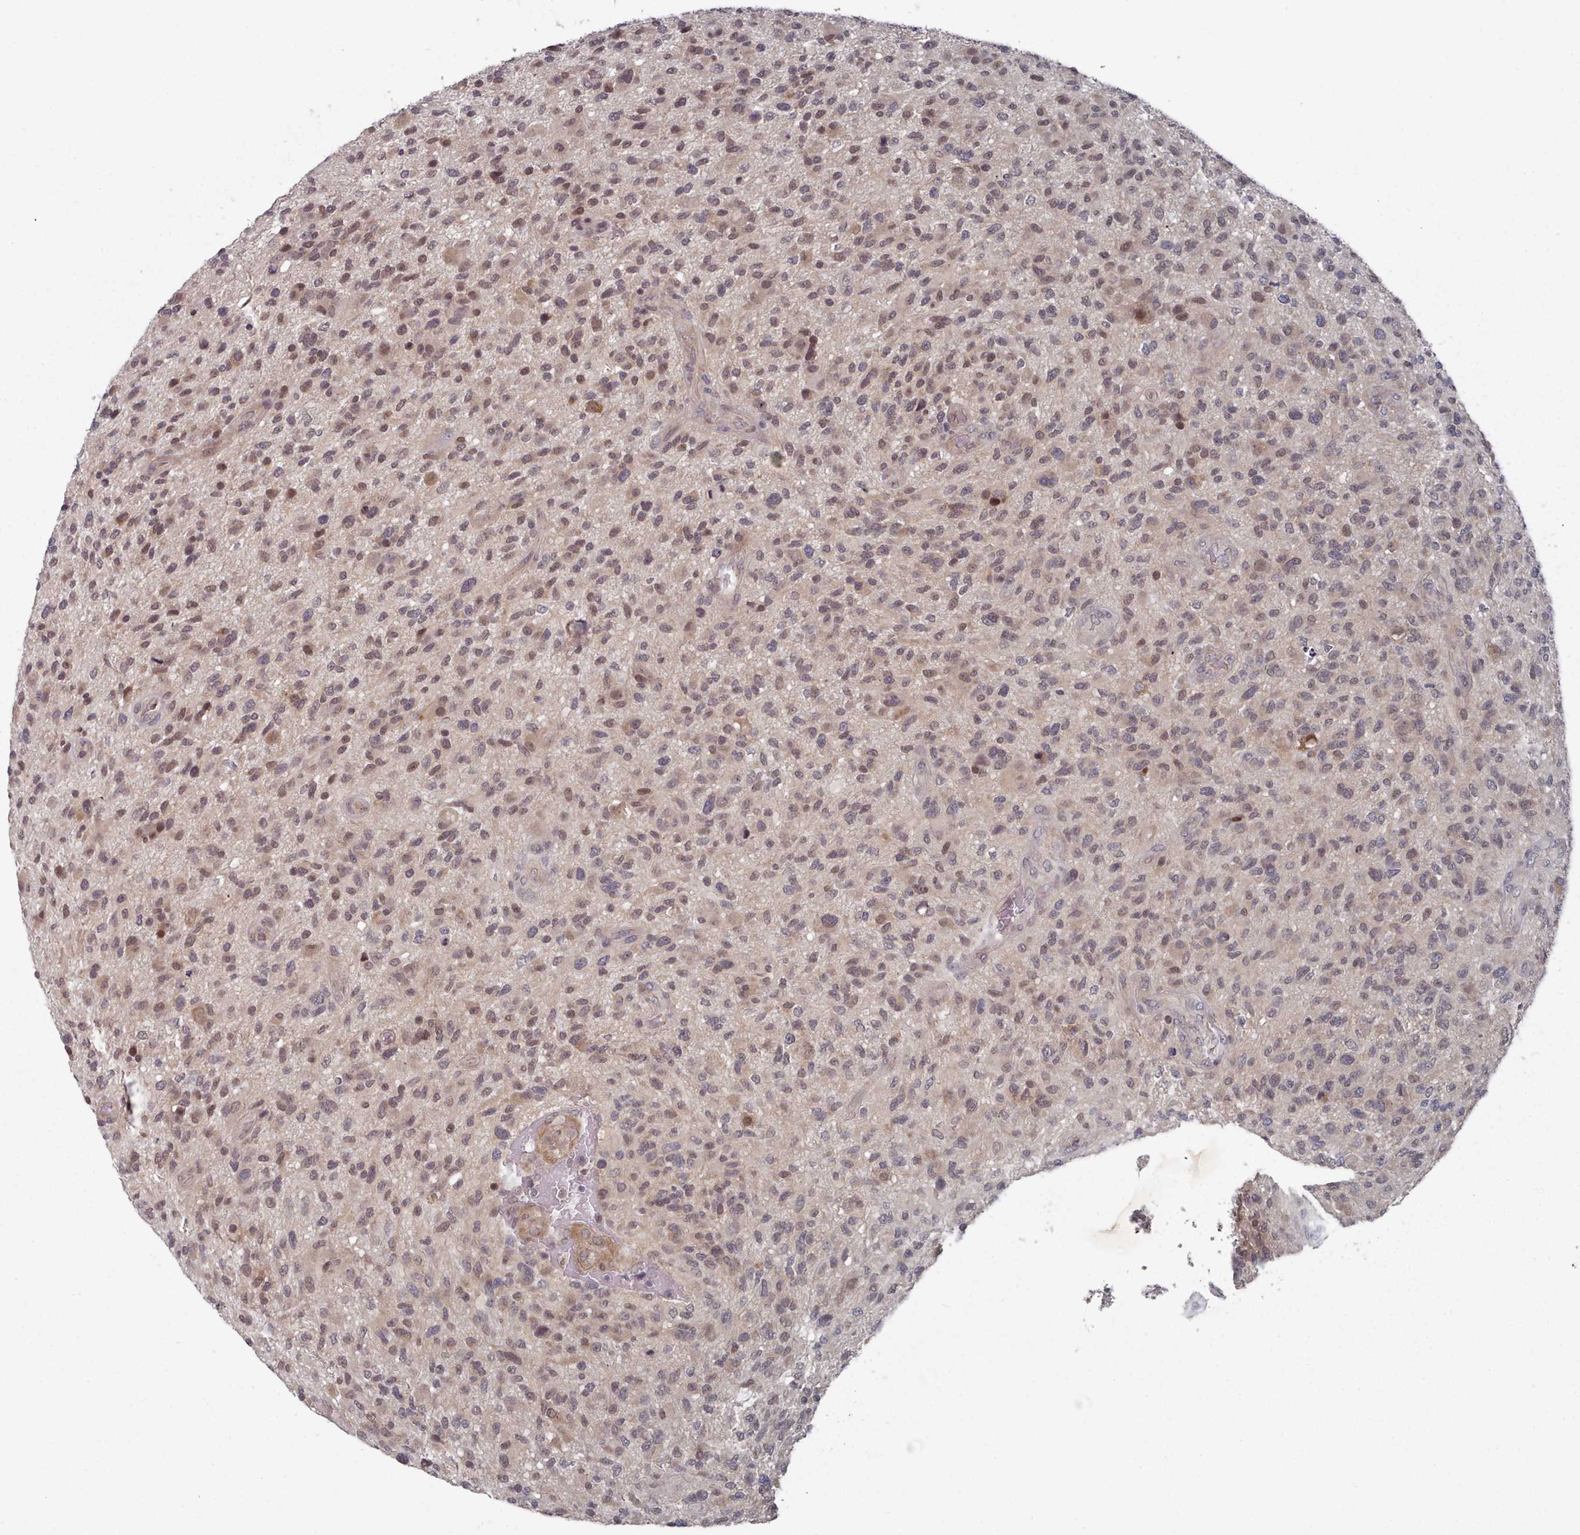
{"staining": {"intensity": "weak", "quantity": "25%-75%", "location": "cytoplasmic/membranous,nuclear"}, "tissue": "glioma", "cell_type": "Tumor cells", "image_type": "cancer", "snomed": [{"axis": "morphology", "description": "Glioma, malignant, High grade"}, {"axis": "topography", "description": "Brain"}], "caption": "The immunohistochemical stain shows weak cytoplasmic/membranous and nuclear positivity in tumor cells of malignant glioma (high-grade) tissue.", "gene": "HYAL3", "patient": {"sex": "male", "age": 47}}